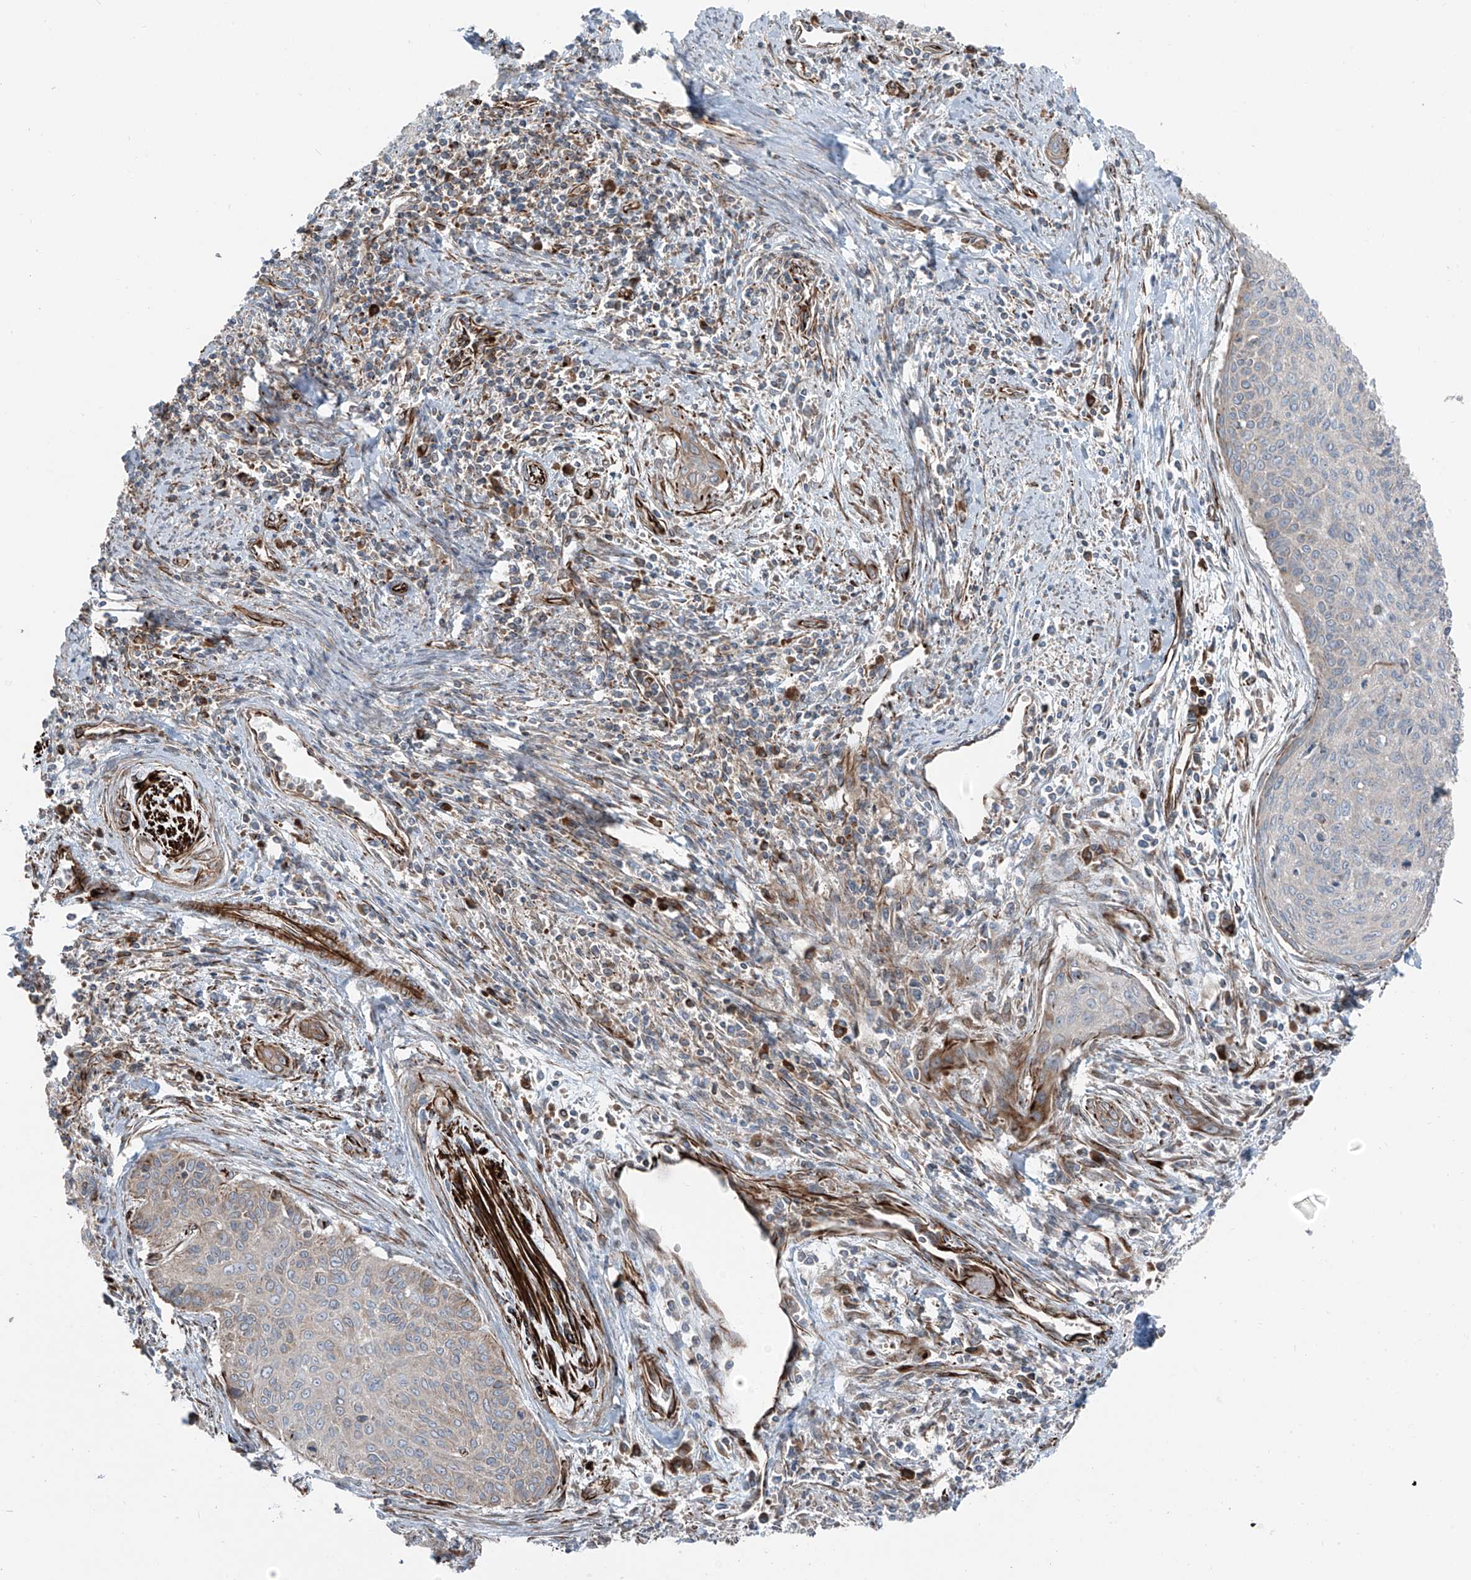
{"staining": {"intensity": "negative", "quantity": "none", "location": "none"}, "tissue": "cervical cancer", "cell_type": "Tumor cells", "image_type": "cancer", "snomed": [{"axis": "morphology", "description": "Squamous cell carcinoma, NOS"}, {"axis": "topography", "description": "Cervix"}], "caption": "Tumor cells show no significant protein expression in squamous cell carcinoma (cervical). (DAB IHC, high magnification).", "gene": "ERLEC1", "patient": {"sex": "female", "age": 55}}